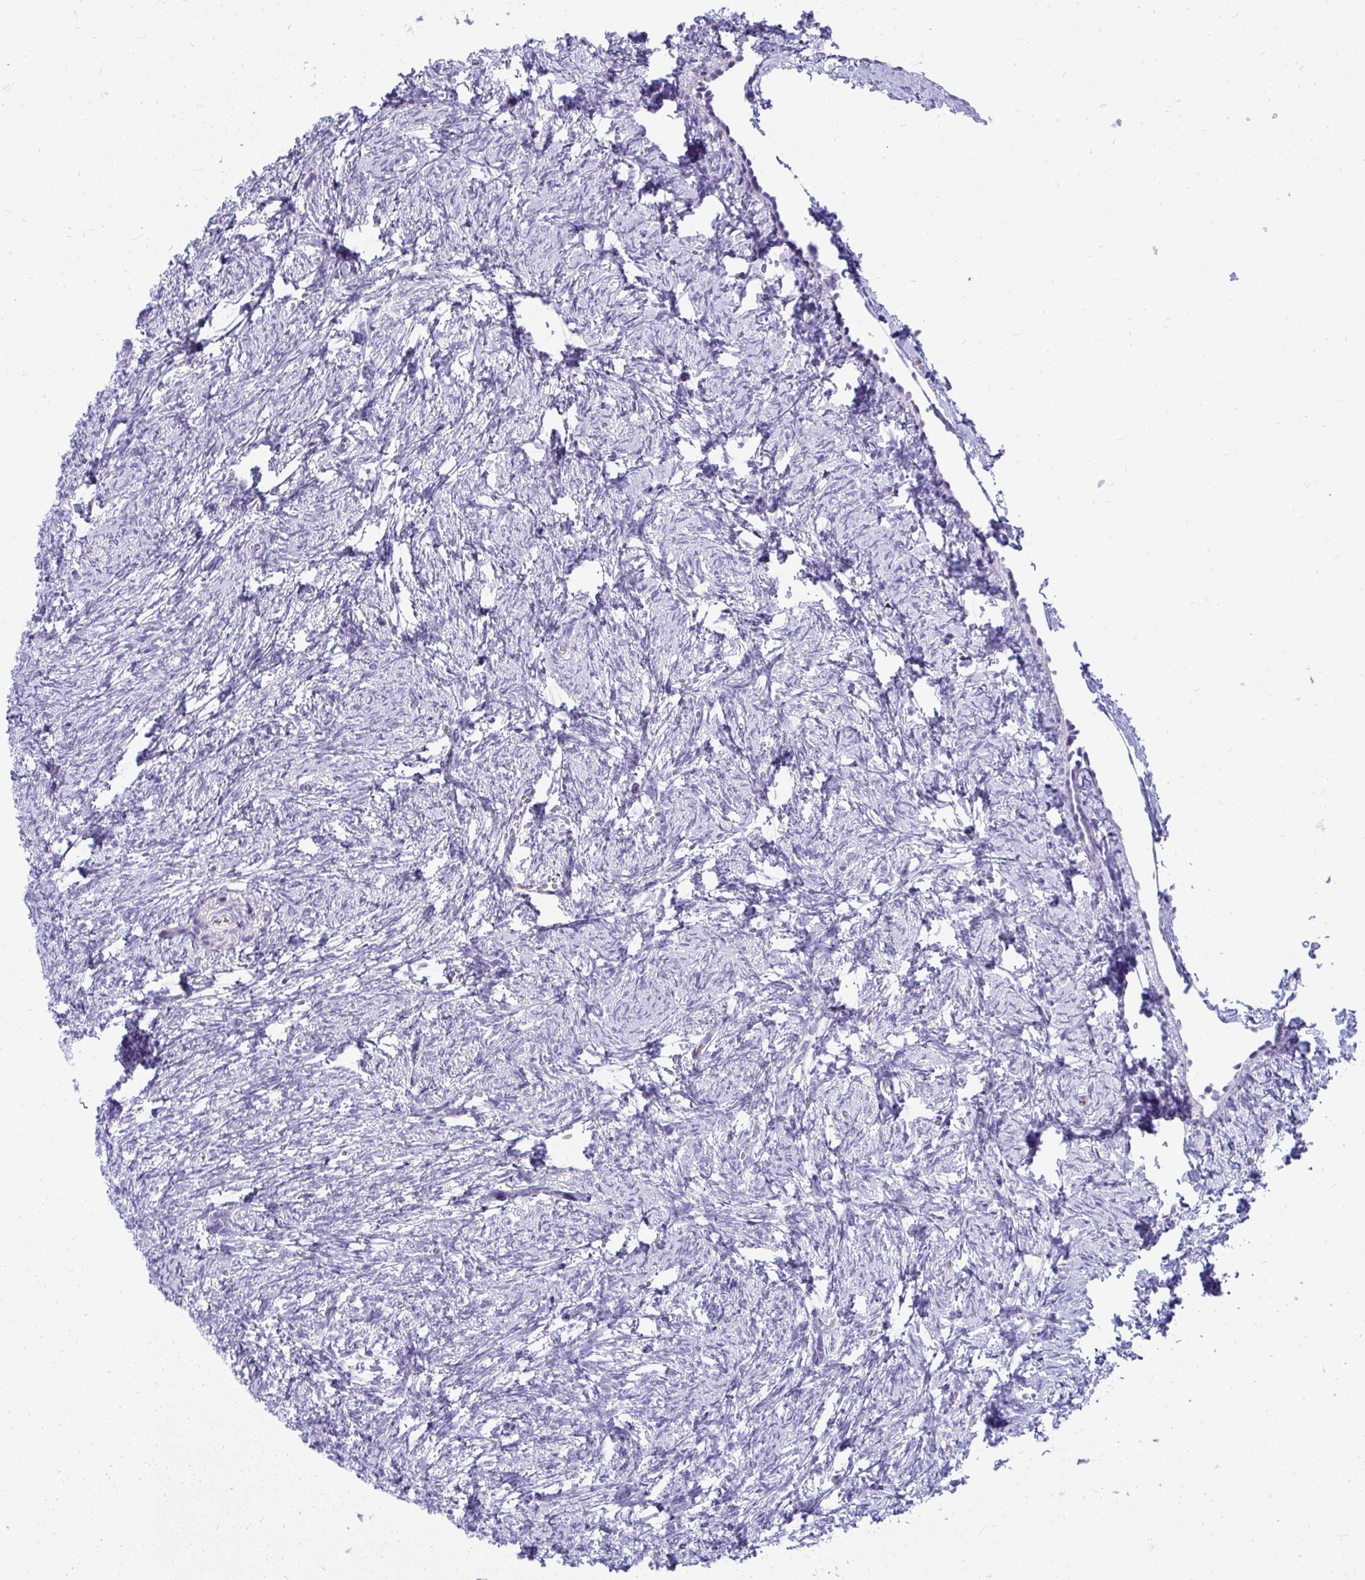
{"staining": {"intensity": "negative", "quantity": "none", "location": "none"}, "tissue": "ovary", "cell_type": "Follicle cells", "image_type": "normal", "snomed": [{"axis": "morphology", "description": "Normal tissue, NOS"}, {"axis": "topography", "description": "Ovary"}], "caption": "Photomicrograph shows no protein staining in follicle cells of benign ovary.", "gene": "TSBP1", "patient": {"sex": "female", "age": 41}}